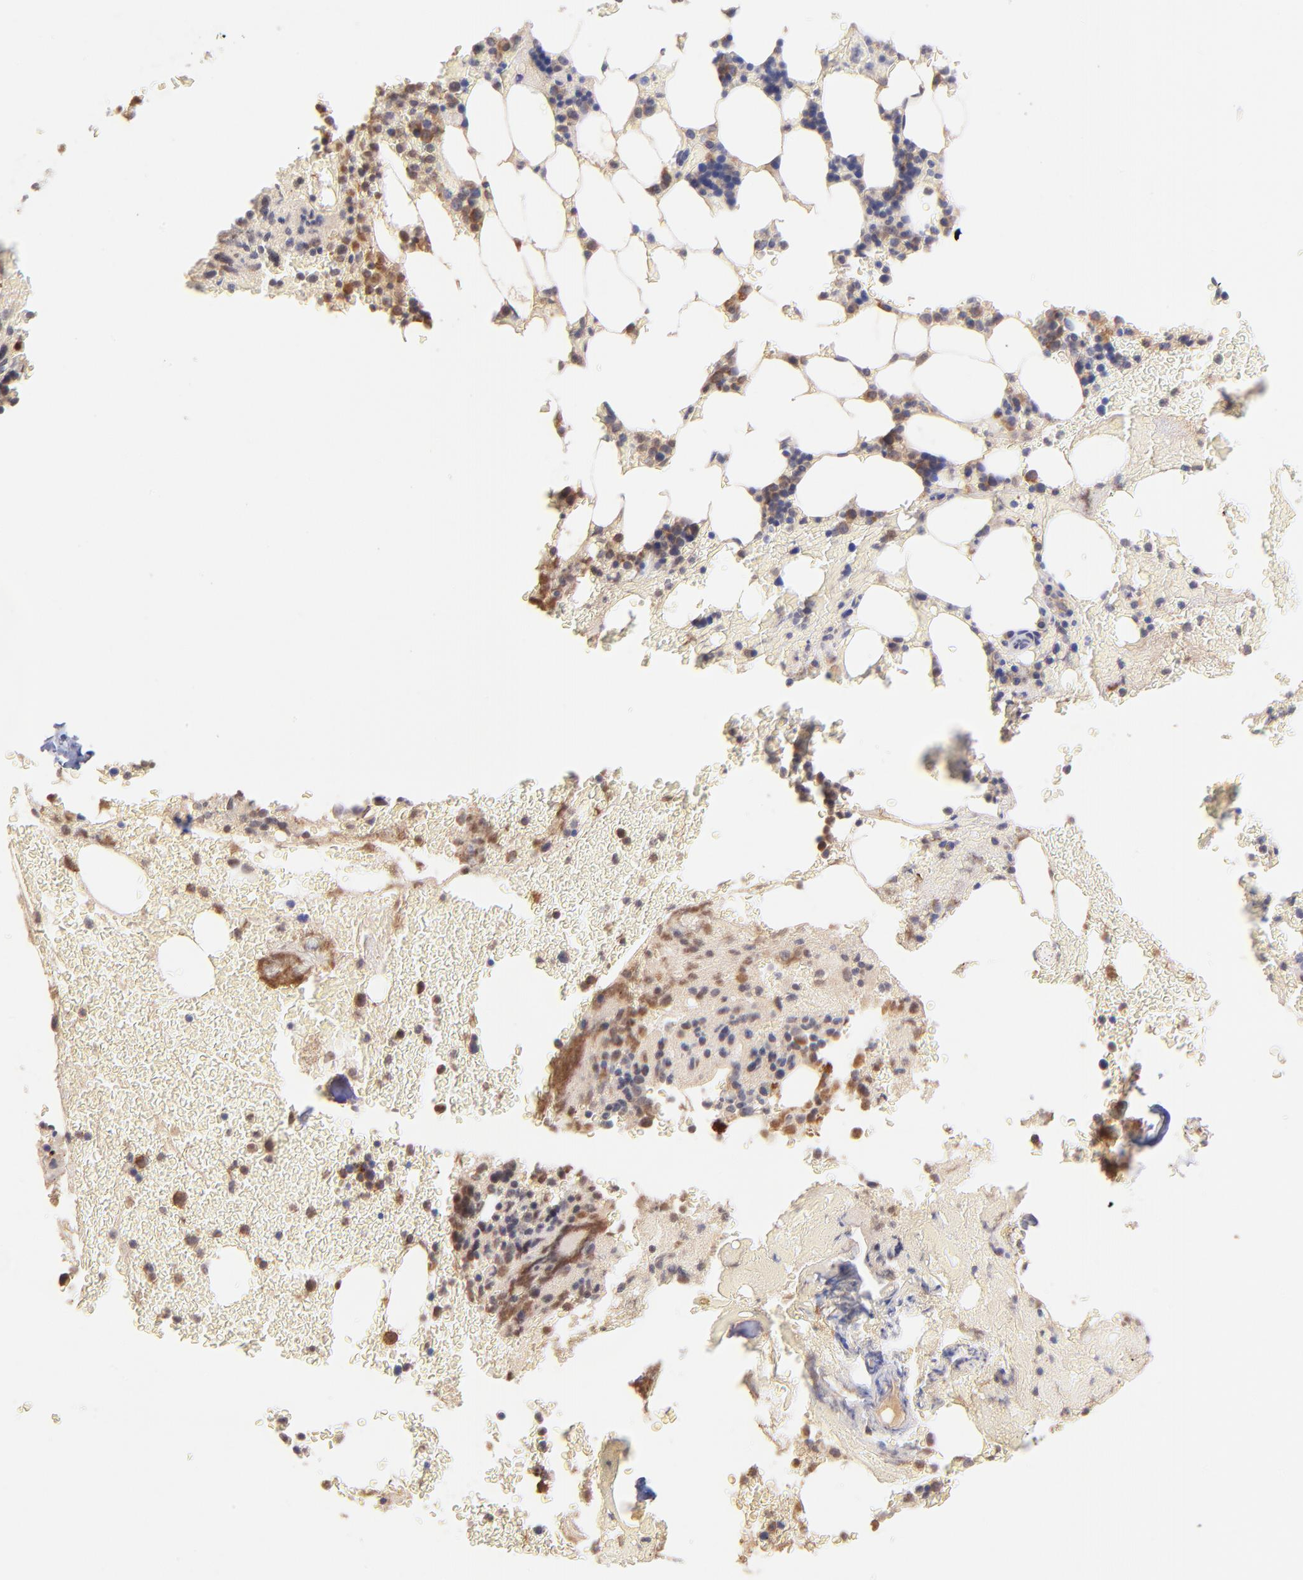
{"staining": {"intensity": "moderate", "quantity": "25%-75%", "location": "cytoplasmic/membranous"}, "tissue": "bone marrow", "cell_type": "Hematopoietic cells", "image_type": "normal", "snomed": [{"axis": "morphology", "description": "Normal tissue, NOS"}, {"axis": "topography", "description": "Bone marrow"}], "caption": "Immunohistochemical staining of normal human bone marrow demonstrates 25%-75% levels of moderate cytoplasmic/membranous protein positivity in about 25%-75% of hematopoietic cells.", "gene": "RPL11", "patient": {"sex": "female", "age": 73}}